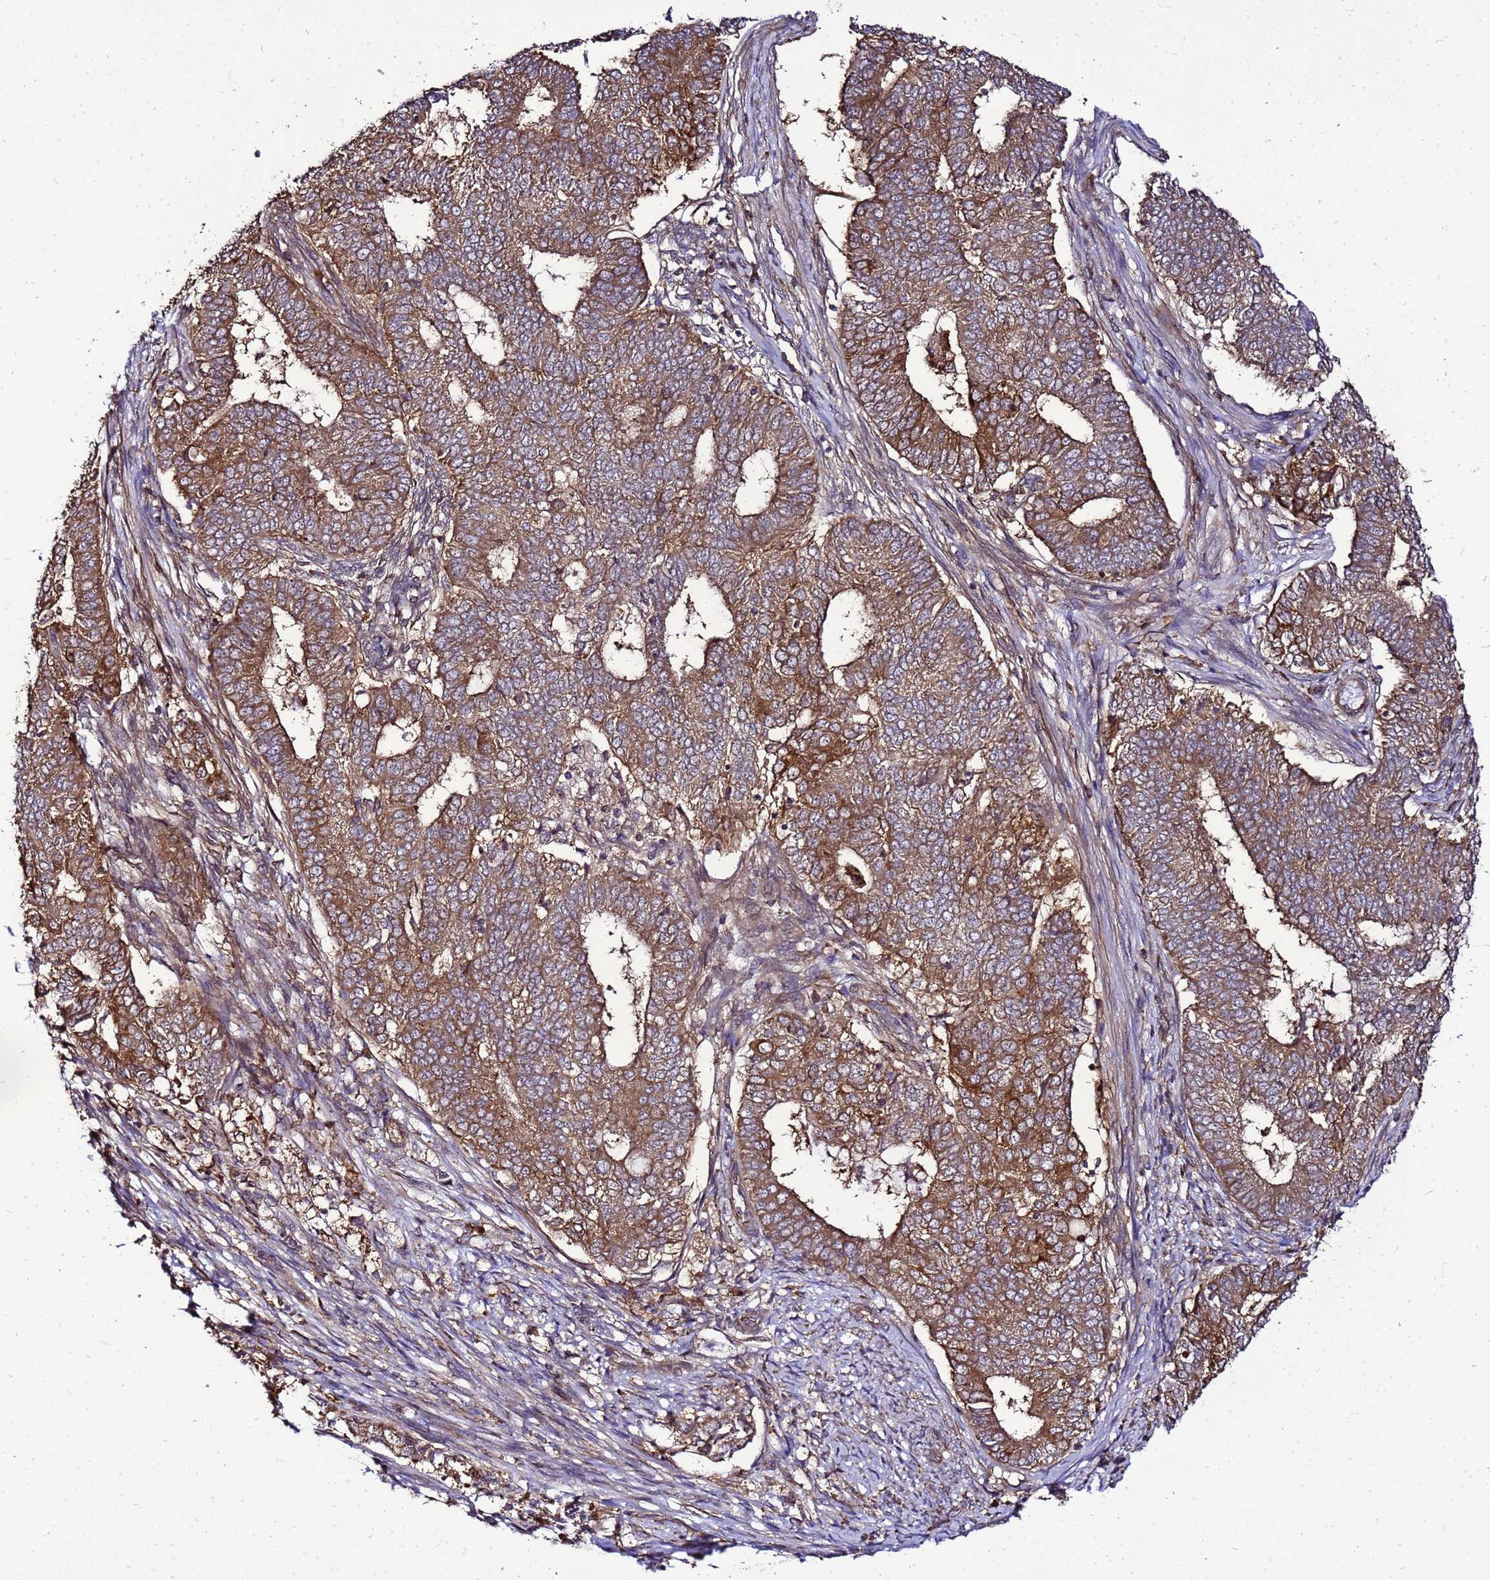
{"staining": {"intensity": "strong", "quantity": ">75%", "location": "cytoplasmic/membranous"}, "tissue": "endometrial cancer", "cell_type": "Tumor cells", "image_type": "cancer", "snomed": [{"axis": "morphology", "description": "Adenocarcinoma, NOS"}, {"axis": "topography", "description": "Endometrium"}], "caption": "Endometrial adenocarcinoma tissue demonstrates strong cytoplasmic/membranous positivity in approximately >75% of tumor cells", "gene": "TRABD", "patient": {"sex": "female", "age": 62}}